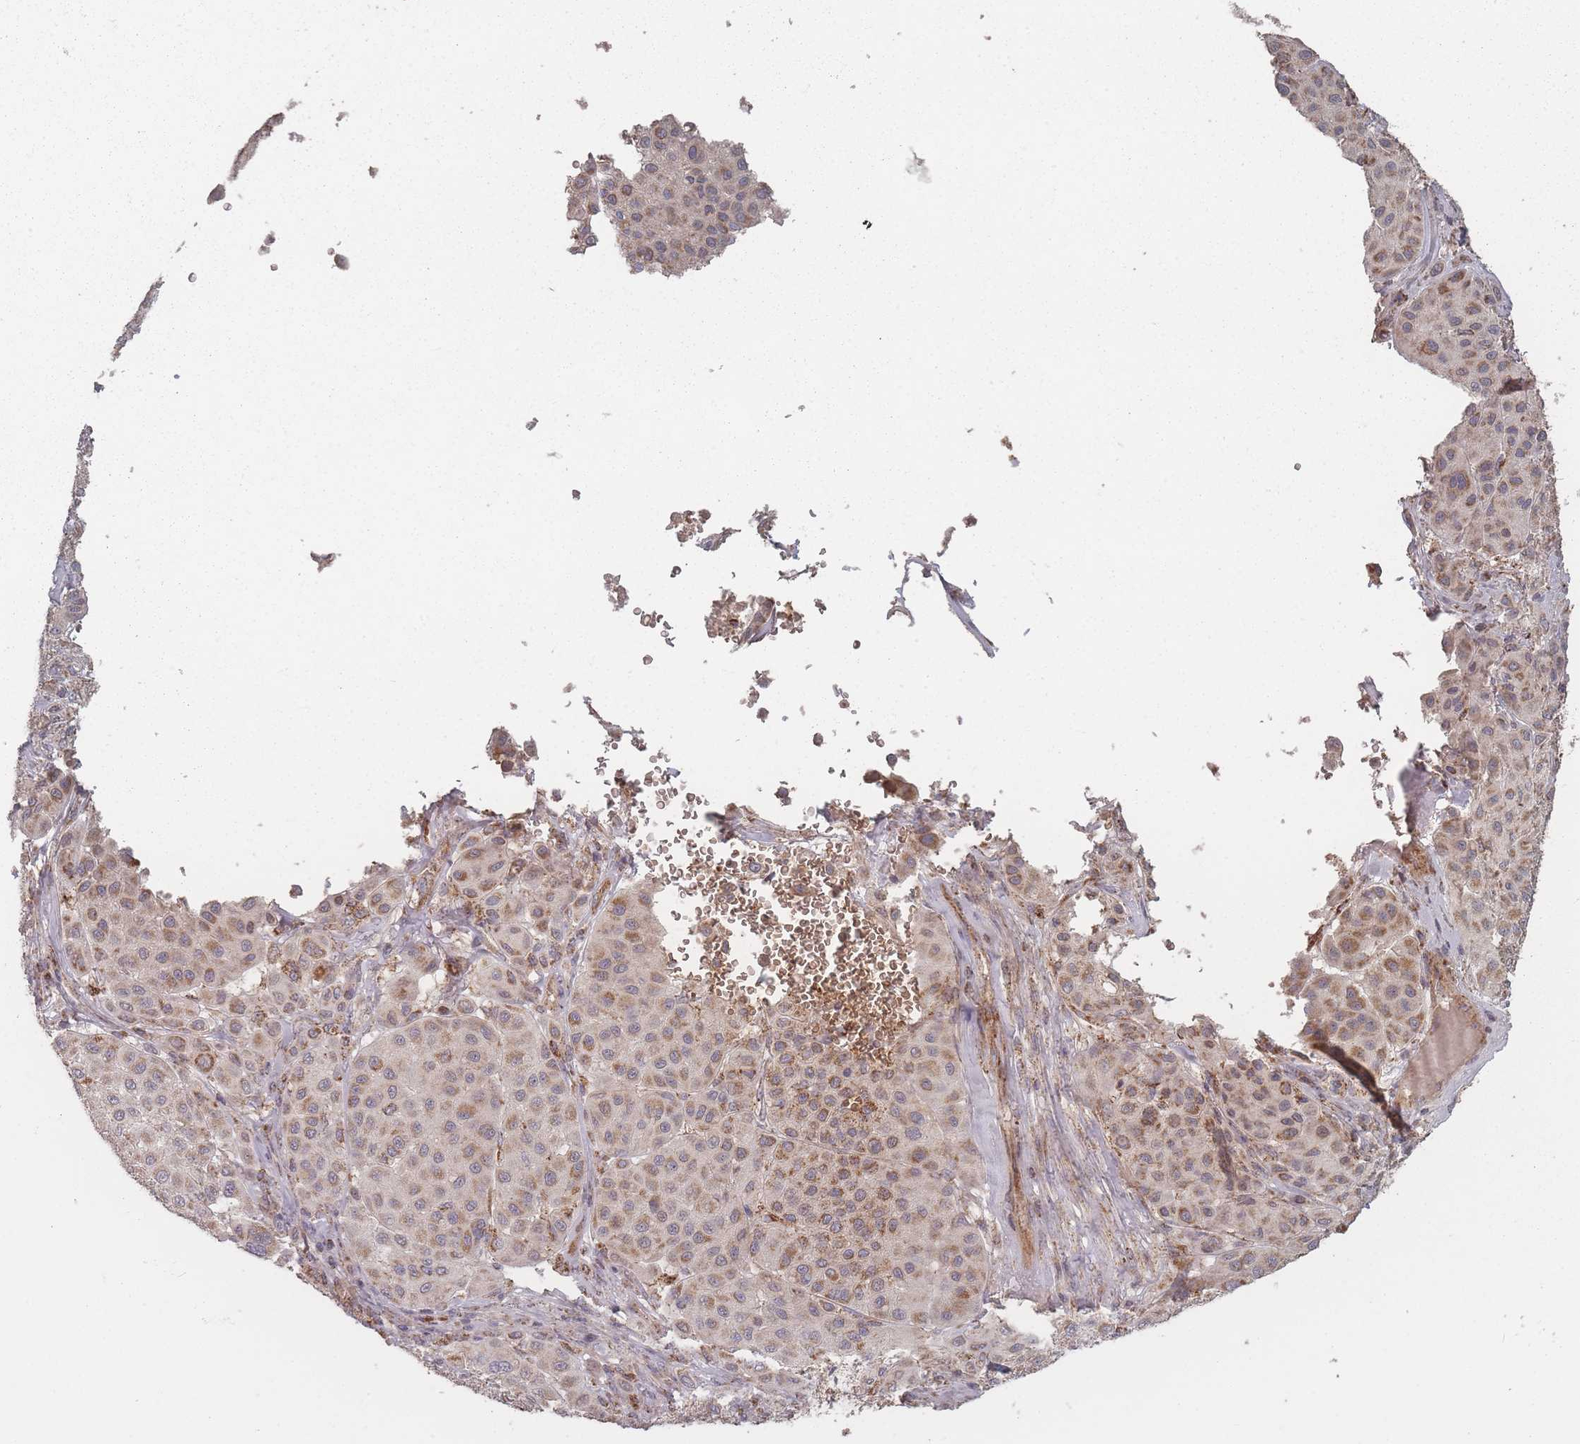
{"staining": {"intensity": "moderate", "quantity": ">75%", "location": "cytoplasmic/membranous"}, "tissue": "melanoma", "cell_type": "Tumor cells", "image_type": "cancer", "snomed": [{"axis": "morphology", "description": "Malignant melanoma, Metastatic site"}, {"axis": "topography", "description": "Smooth muscle"}], "caption": "Protein analysis of malignant melanoma (metastatic site) tissue displays moderate cytoplasmic/membranous staining in about >75% of tumor cells.", "gene": "LYRM7", "patient": {"sex": "male", "age": 41}}